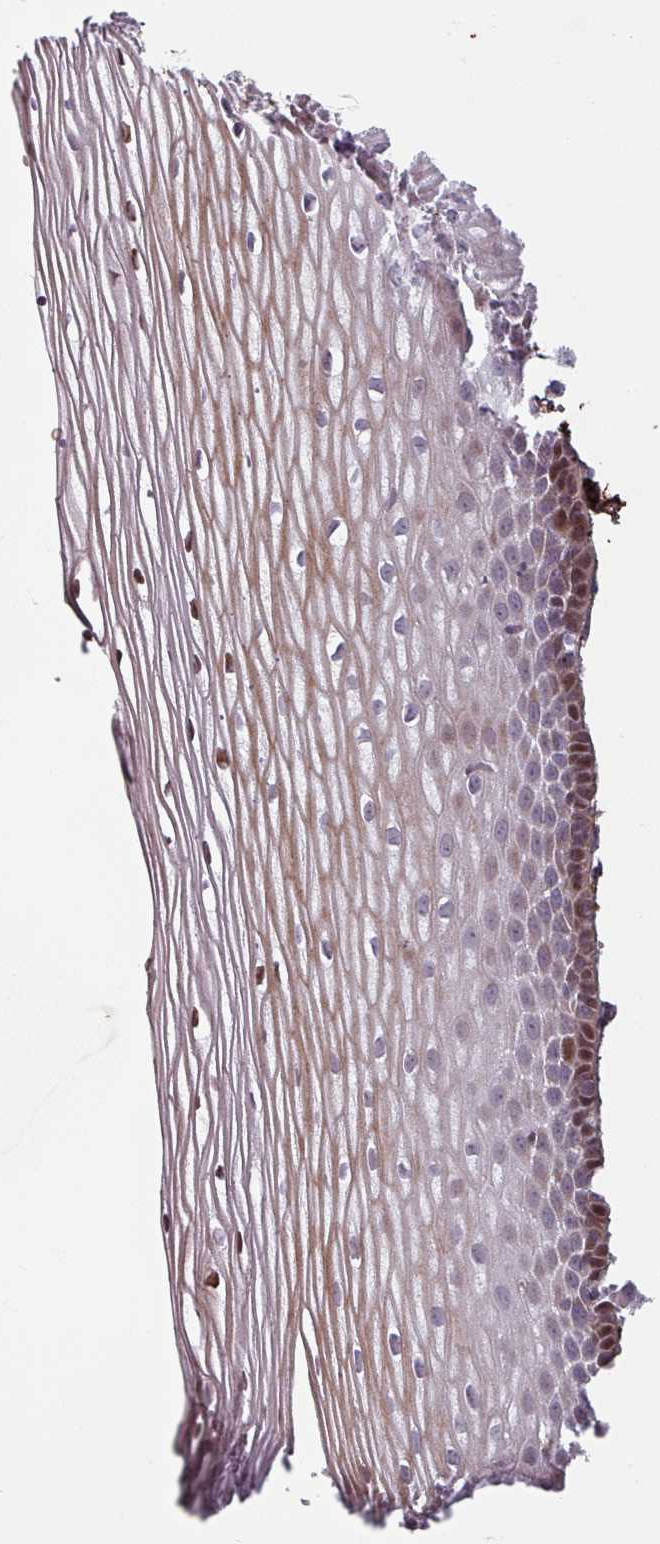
{"staining": {"intensity": "weak", "quantity": "<25%", "location": "cytoplasmic/membranous"}, "tissue": "cervix", "cell_type": "Glandular cells", "image_type": "normal", "snomed": [{"axis": "morphology", "description": "Normal tissue, NOS"}, {"axis": "topography", "description": "Cervix"}], "caption": "Immunohistochemistry histopathology image of normal cervix: cervix stained with DAB shows no significant protein expression in glandular cells. The staining was performed using DAB to visualize the protein expression in brown, while the nuclei were stained in blue with hematoxylin (Magnification: 20x).", "gene": "CYB5RL", "patient": {"sex": "female", "age": 47}}